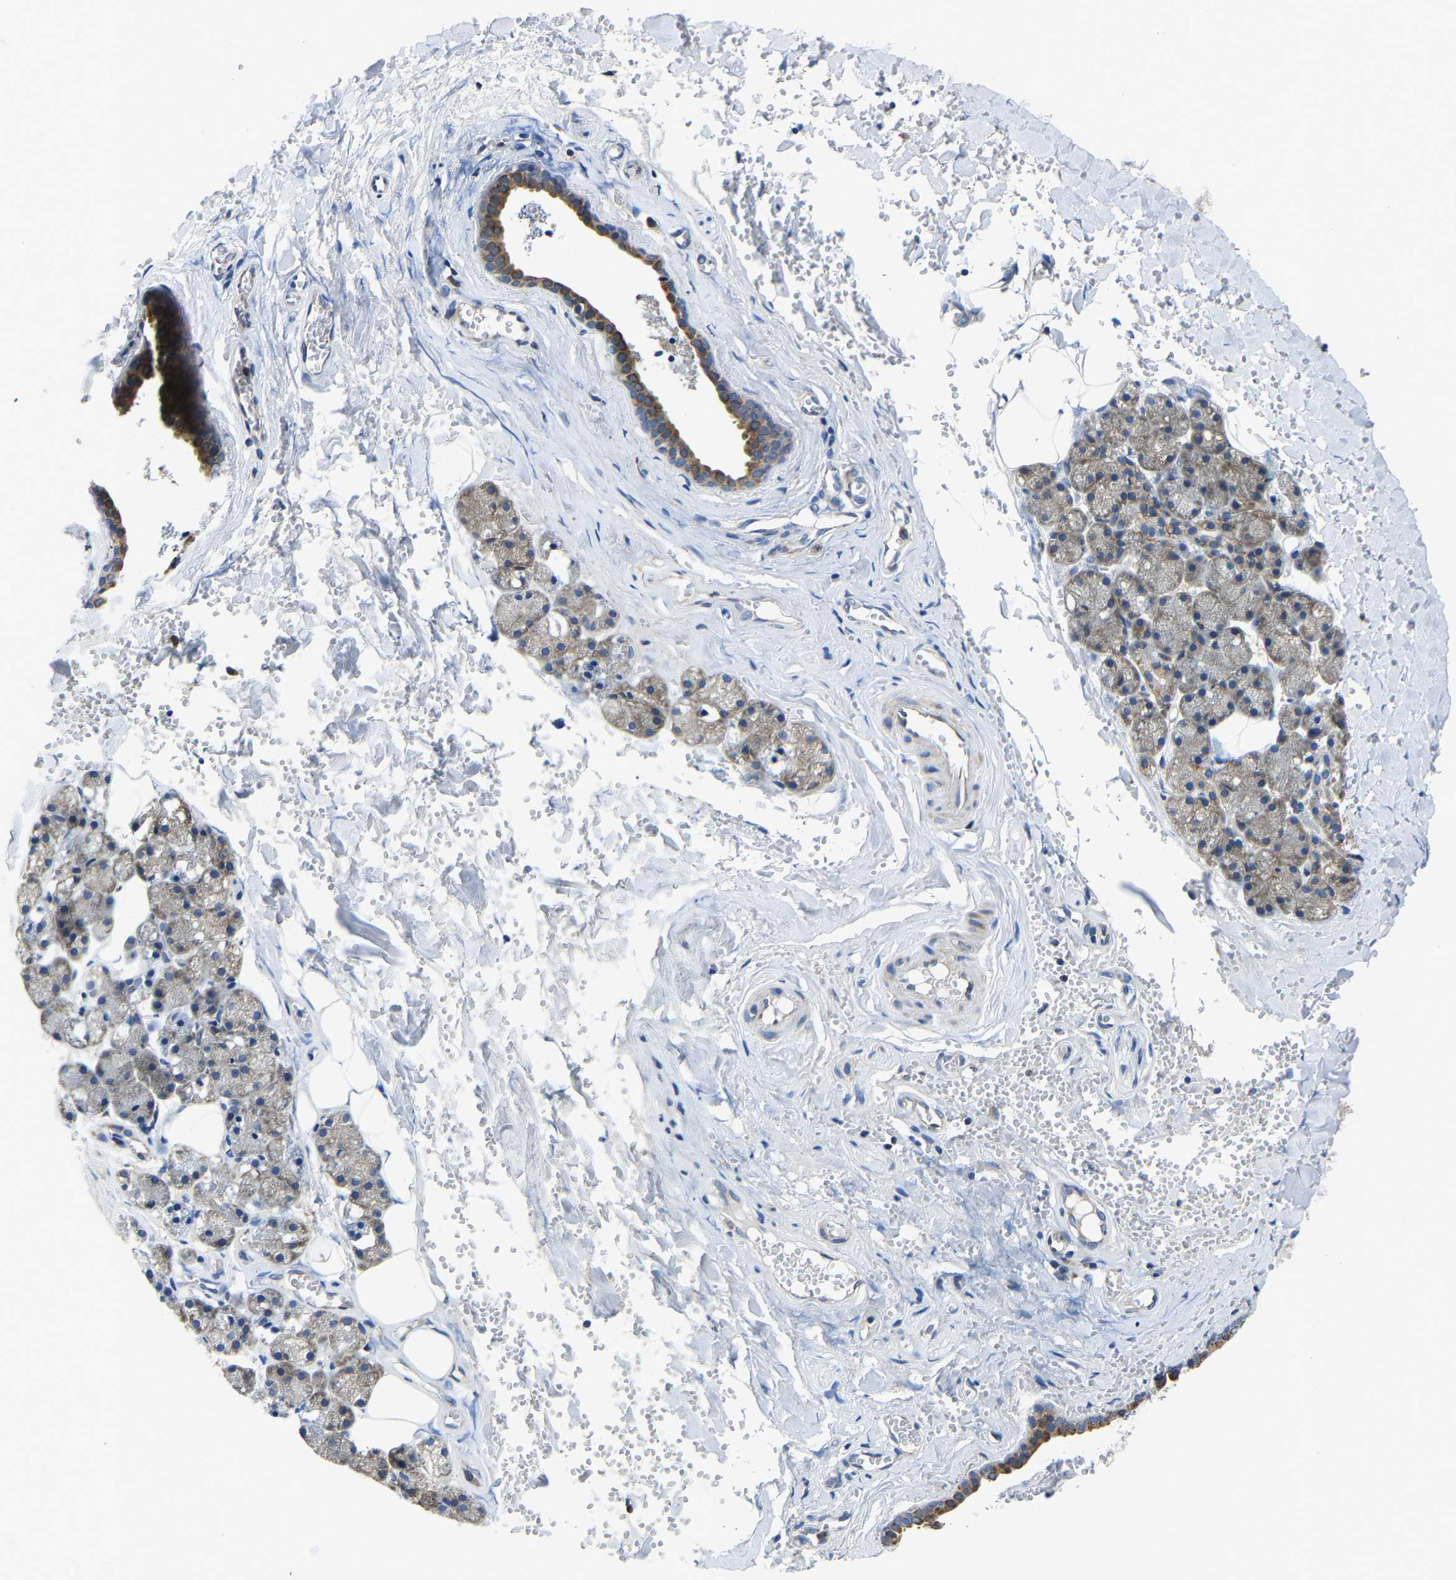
{"staining": {"intensity": "moderate", "quantity": "<25%", "location": "cytoplasmic/membranous"}, "tissue": "salivary gland", "cell_type": "Glandular cells", "image_type": "normal", "snomed": [{"axis": "morphology", "description": "Normal tissue, NOS"}, {"axis": "topography", "description": "Salivary gland"}], "caption": "An immunohistochemistry micrograph of unremarkable tissue is shown. Protein staining in brown highlights moderate cytoplasmic/membranous positivity in salivary gland within glandular cells.", "gene": "G3BP2", "patient": {"sex": "male", "age": 62}}